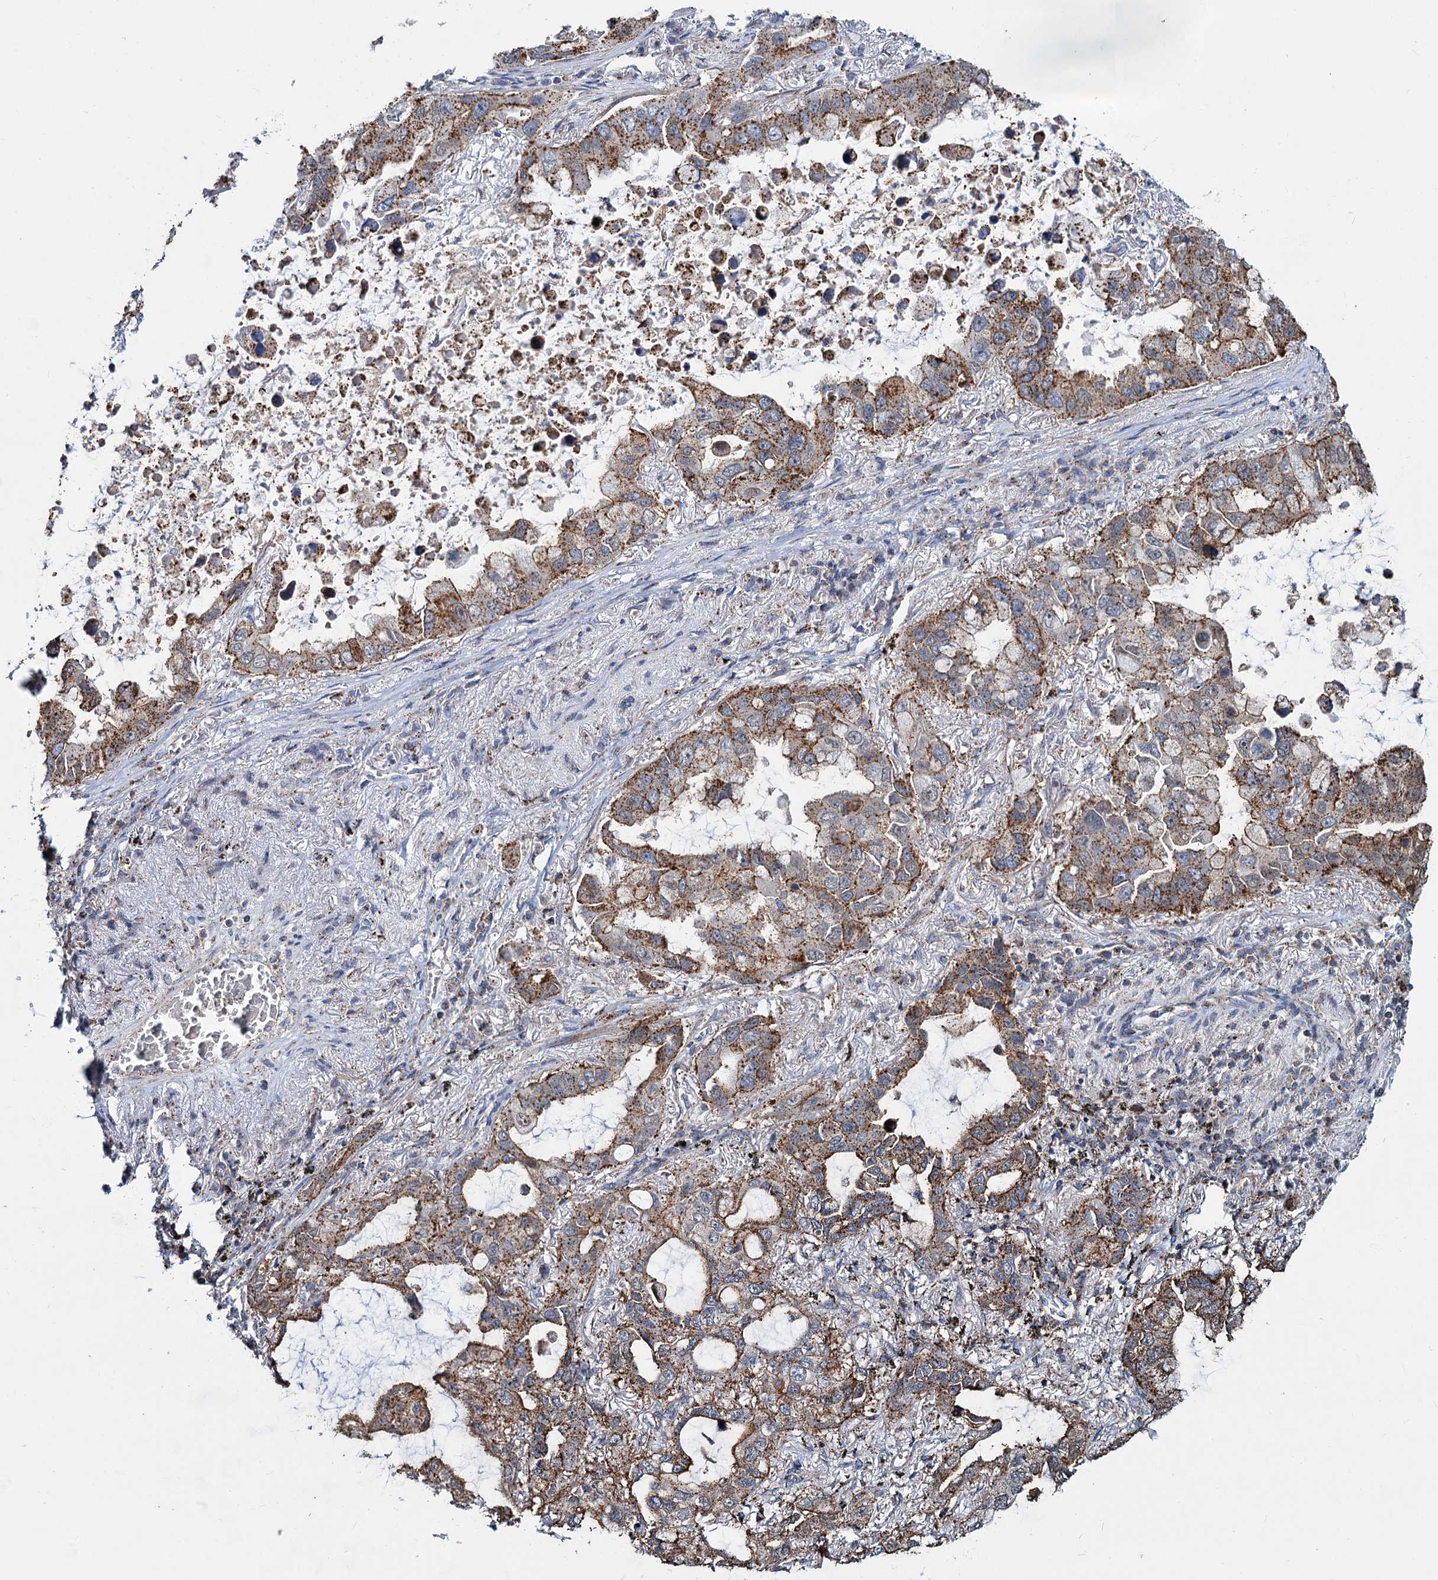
{"staining": {"intensity": "moderate", "quantity": ">75%", "location": "cytoplasmic/membranous"}, "tissue": "lung cancer", "cell_type": "Tumor cells", "image_type": "cancer", "snomed": [{"axis": "morphology", "description": "Adenocarcinoma, NOS"}, {"axis": "topography", "description": "Lung"}], "caption": "Protein expression analysis of human lung cancer reveals moderate cytoplasmic/membranous positivity in approximately >75% of tumor cells.", "gene": "PSEN1", "patient": {"sex": "male", "age": 64}}